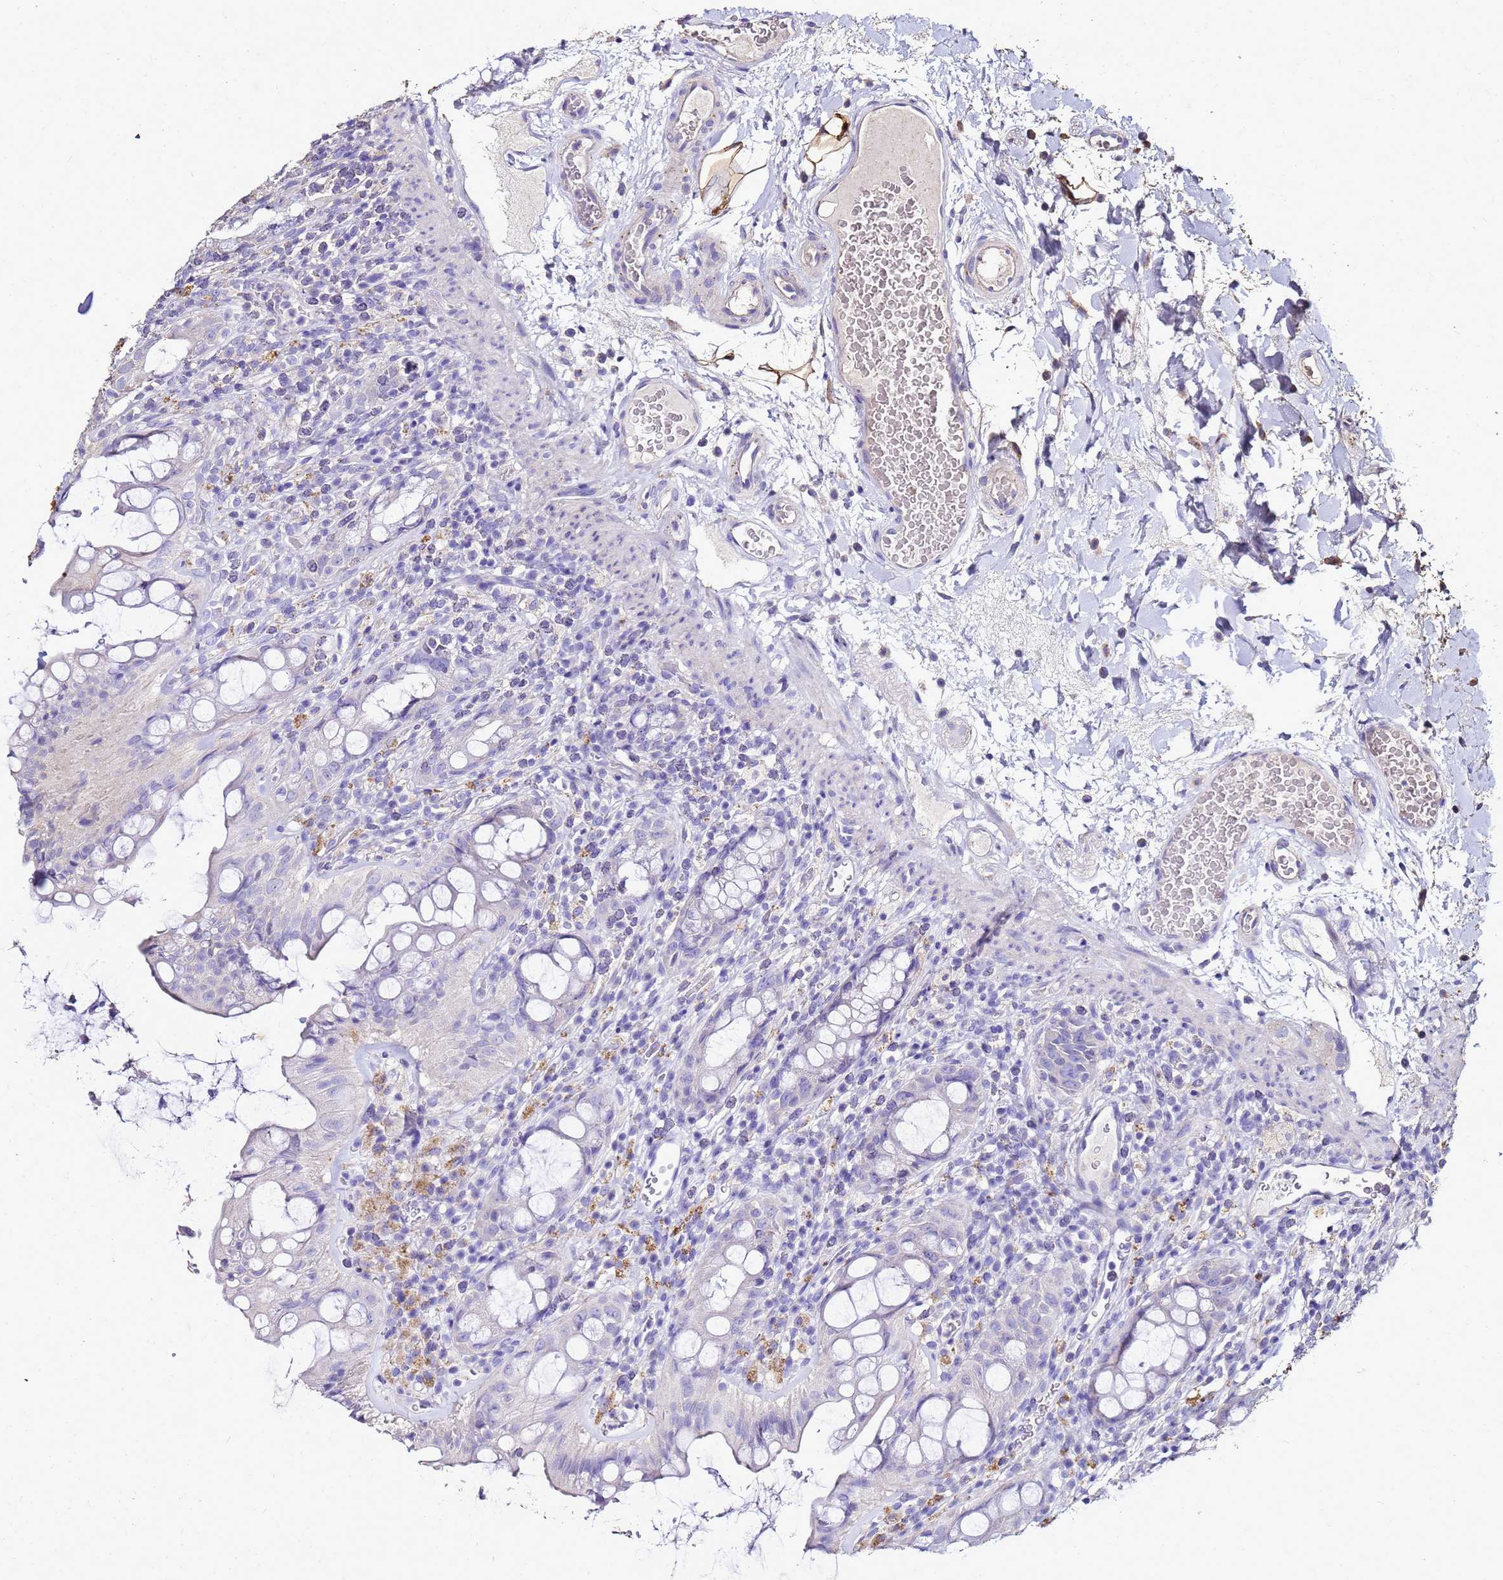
{"staining": {"intensity": "negative", "quantity": "none", "location": "none"}, "tissue": "rectum", "cell_type": "Glandular cells", "image_type": "normal", "snomed": [{"axis": "morphology", "description": "Normal tissue, NOS"}, {"axis": "topography", "description": "Rectum"}], "caption": "A micrograph of rectum stained for a protein exhibits no brown staining in glandular cells. (DAB (3,3'-diaminobenzidine) immunohistochemistry (IHC), high magnification).", "gene": "S100A2", "patient": {"sex": "female", "age": 57}}